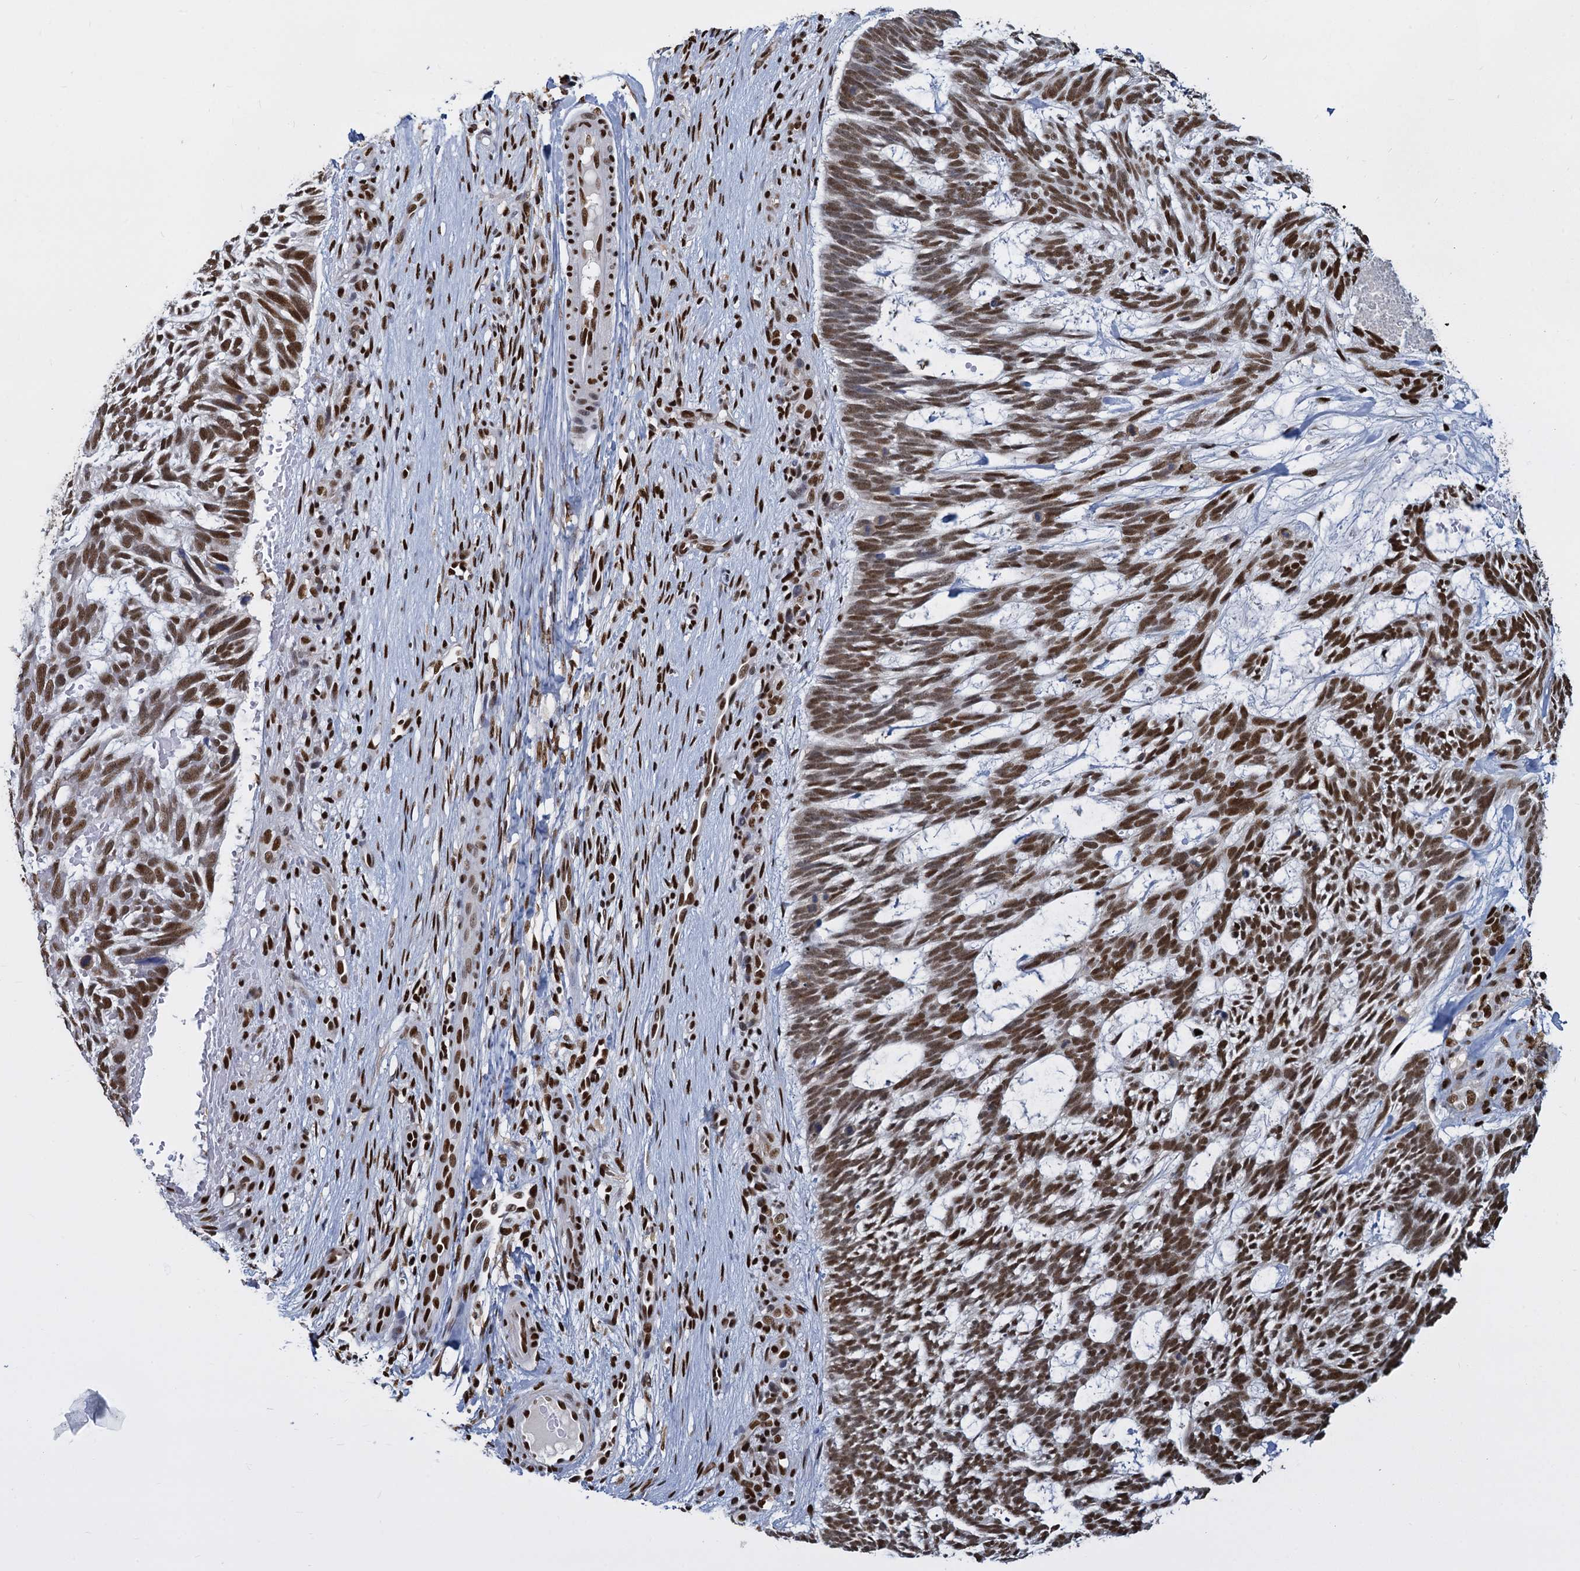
{"staining": {"intensity": "strong", "quantity": ">75%", "location": "nuclear"}, "tissue": "skin cancer", "cell_type": "Tumor cells", "image_type": "cancer", "snomed": [{"axis": "morphology", "description": "Basal cell carcinoma"}, {"axis": "topography", "description": "Skin"}], "caption": "This photomicrograph shows skin basal cell carcinoma stained with IHC to label a protein in brown. The nuclear of tumor cells show strong positivity for the protein. Nuclei are counter-stained blue.", "gene": "DCPS", "patient": {"sex": "male", "age": 88}}